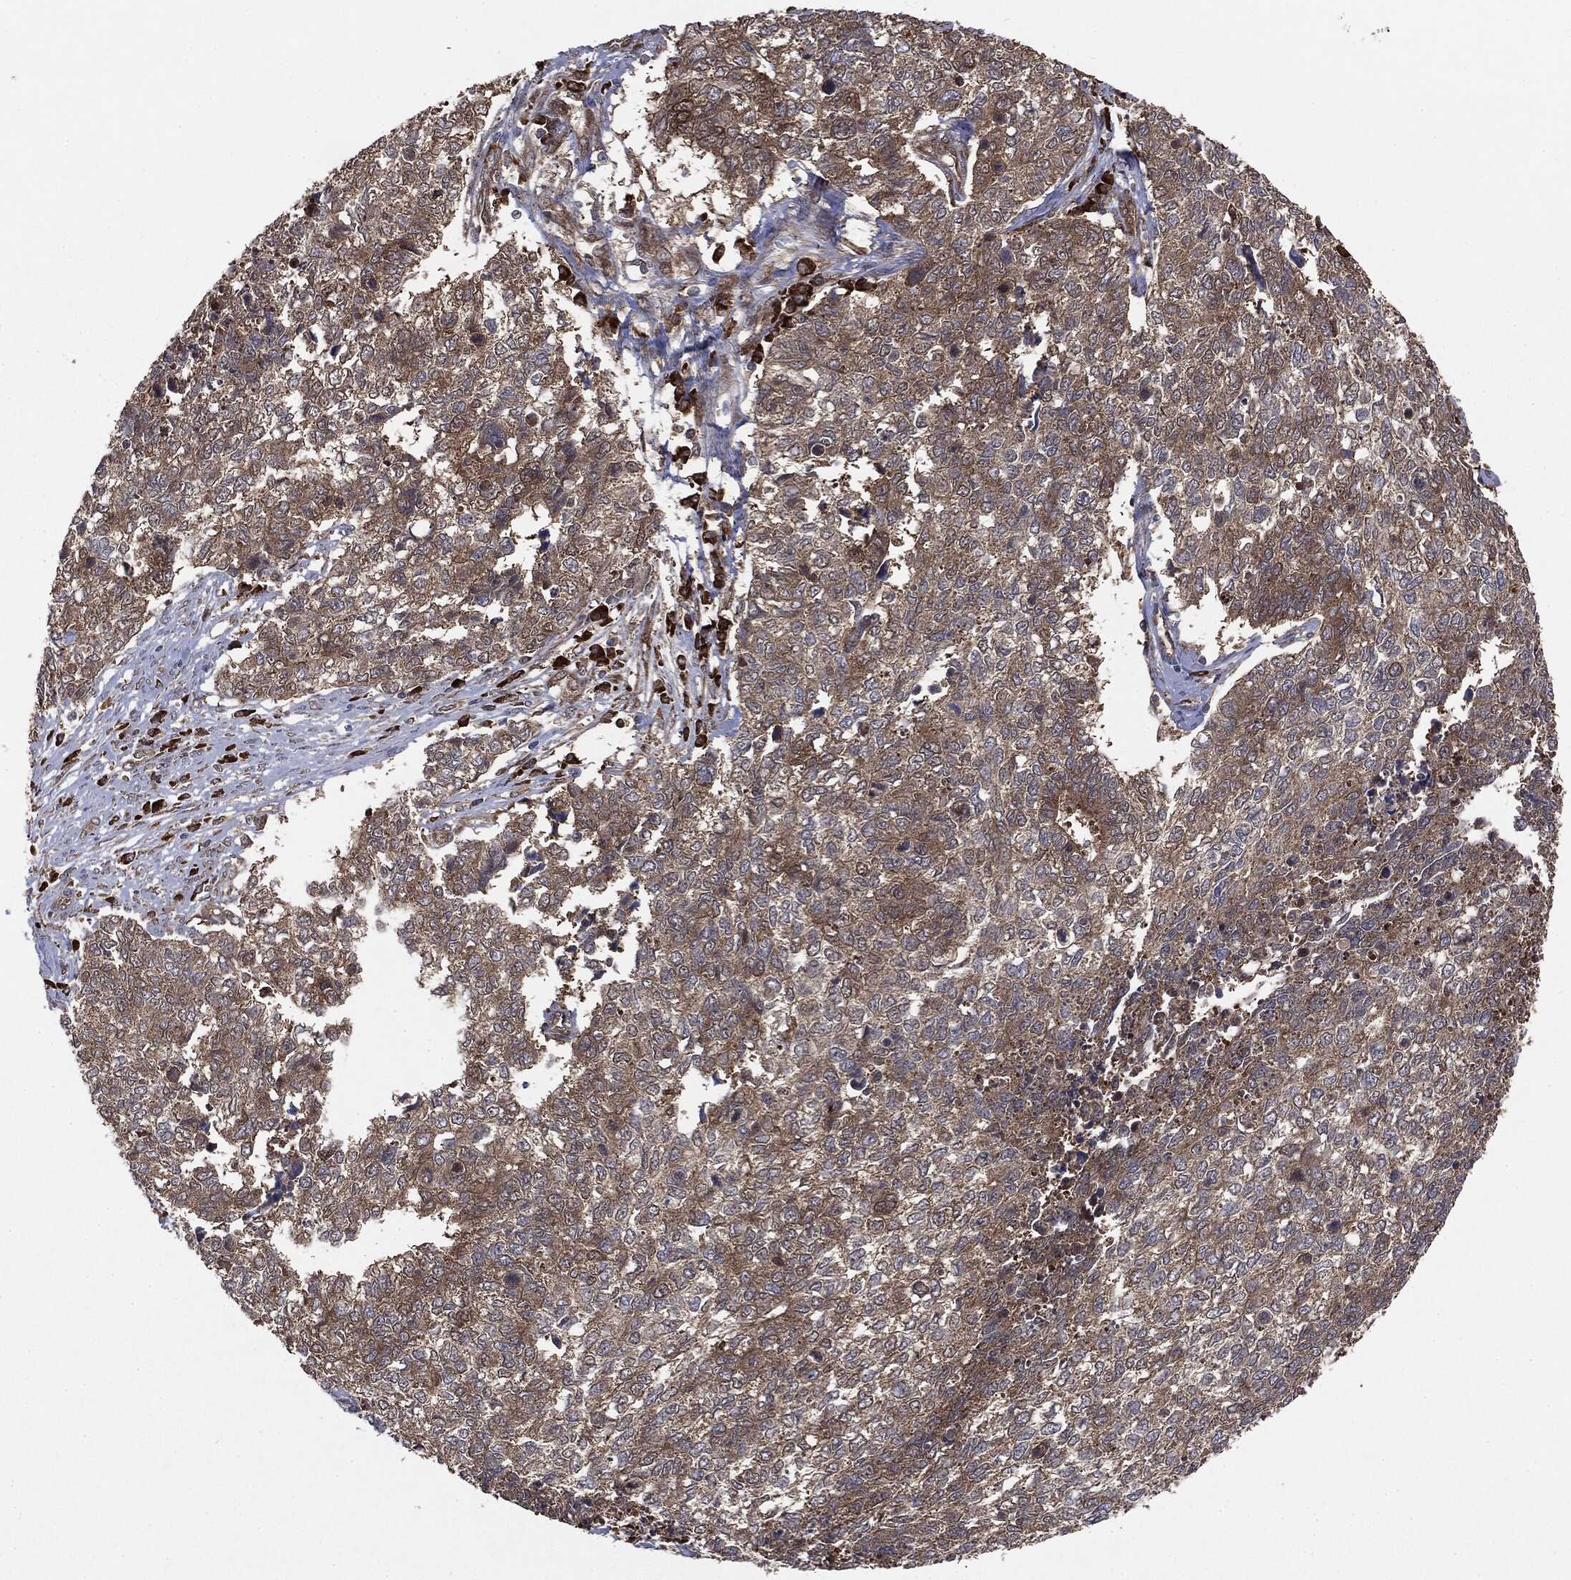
{"staining": {"intensity": "weak", "quantity": "25%-75%", "location": "cytoplasmic/membranous"}, "tissue": "cervical cancer", "cell_type": "Tumor cells", "image_type": "cancer", "snomed": [{"axis": "morphology", "description": "Adenocarcinoma, NOS"}, {"axis": "topography", "description": "Cervix"}], "caption": "Human cervical cancer (adenocarcinoma) stained for a protein (brown) demonstrates weak cytoplasmic/membranous positive expression in about 25%-75% of tumor cells.", "gene": "NME1", "patient": {"sex": "female", "age": 63}}